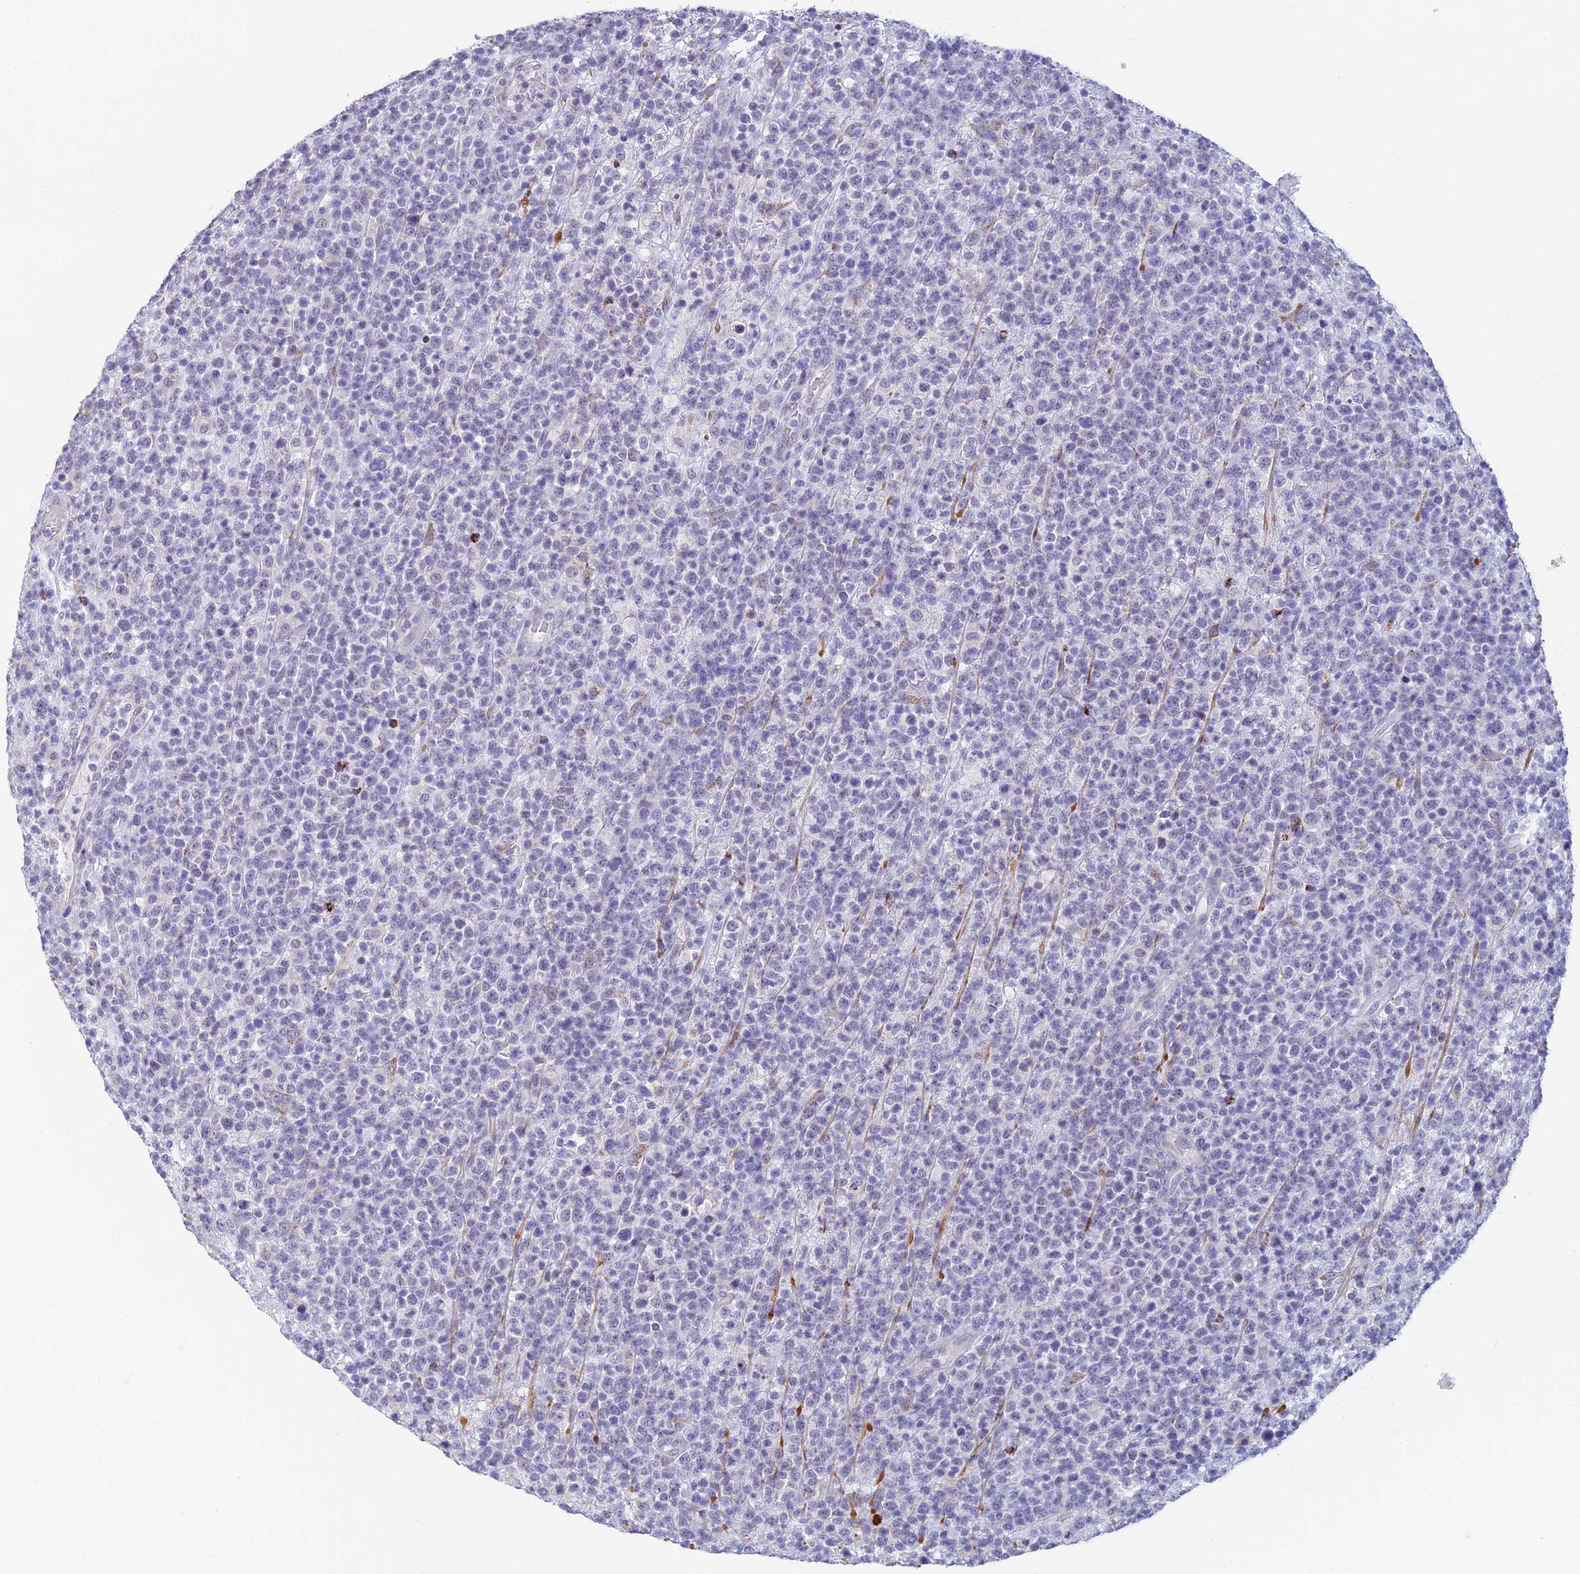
{"staining": {"intensity": "negative", "quantity": "none", "location": "none"}, "tissue": "lymphoma", "cell_type": "Tumor cells", "image_type": "cancer", "snomed": [{"axis": "morphology", "description": "Malignant lymphoma, non-Hodgkin's type, High grade"}, {"axis": "topography", "description": "Colon"}], "caption": "Immunohistochemical staining of human lymphoma demonstrates no significant expression in tumor cells. (Stains: DAB (3,3'-diaminobenzidine) immunohistochemistry with hematoxylin counter stain, Microscopy: brightfield microscopy at high magnification).", "gene": "ALDH1L2", "patient": {"sex": "female", "age": 53}}